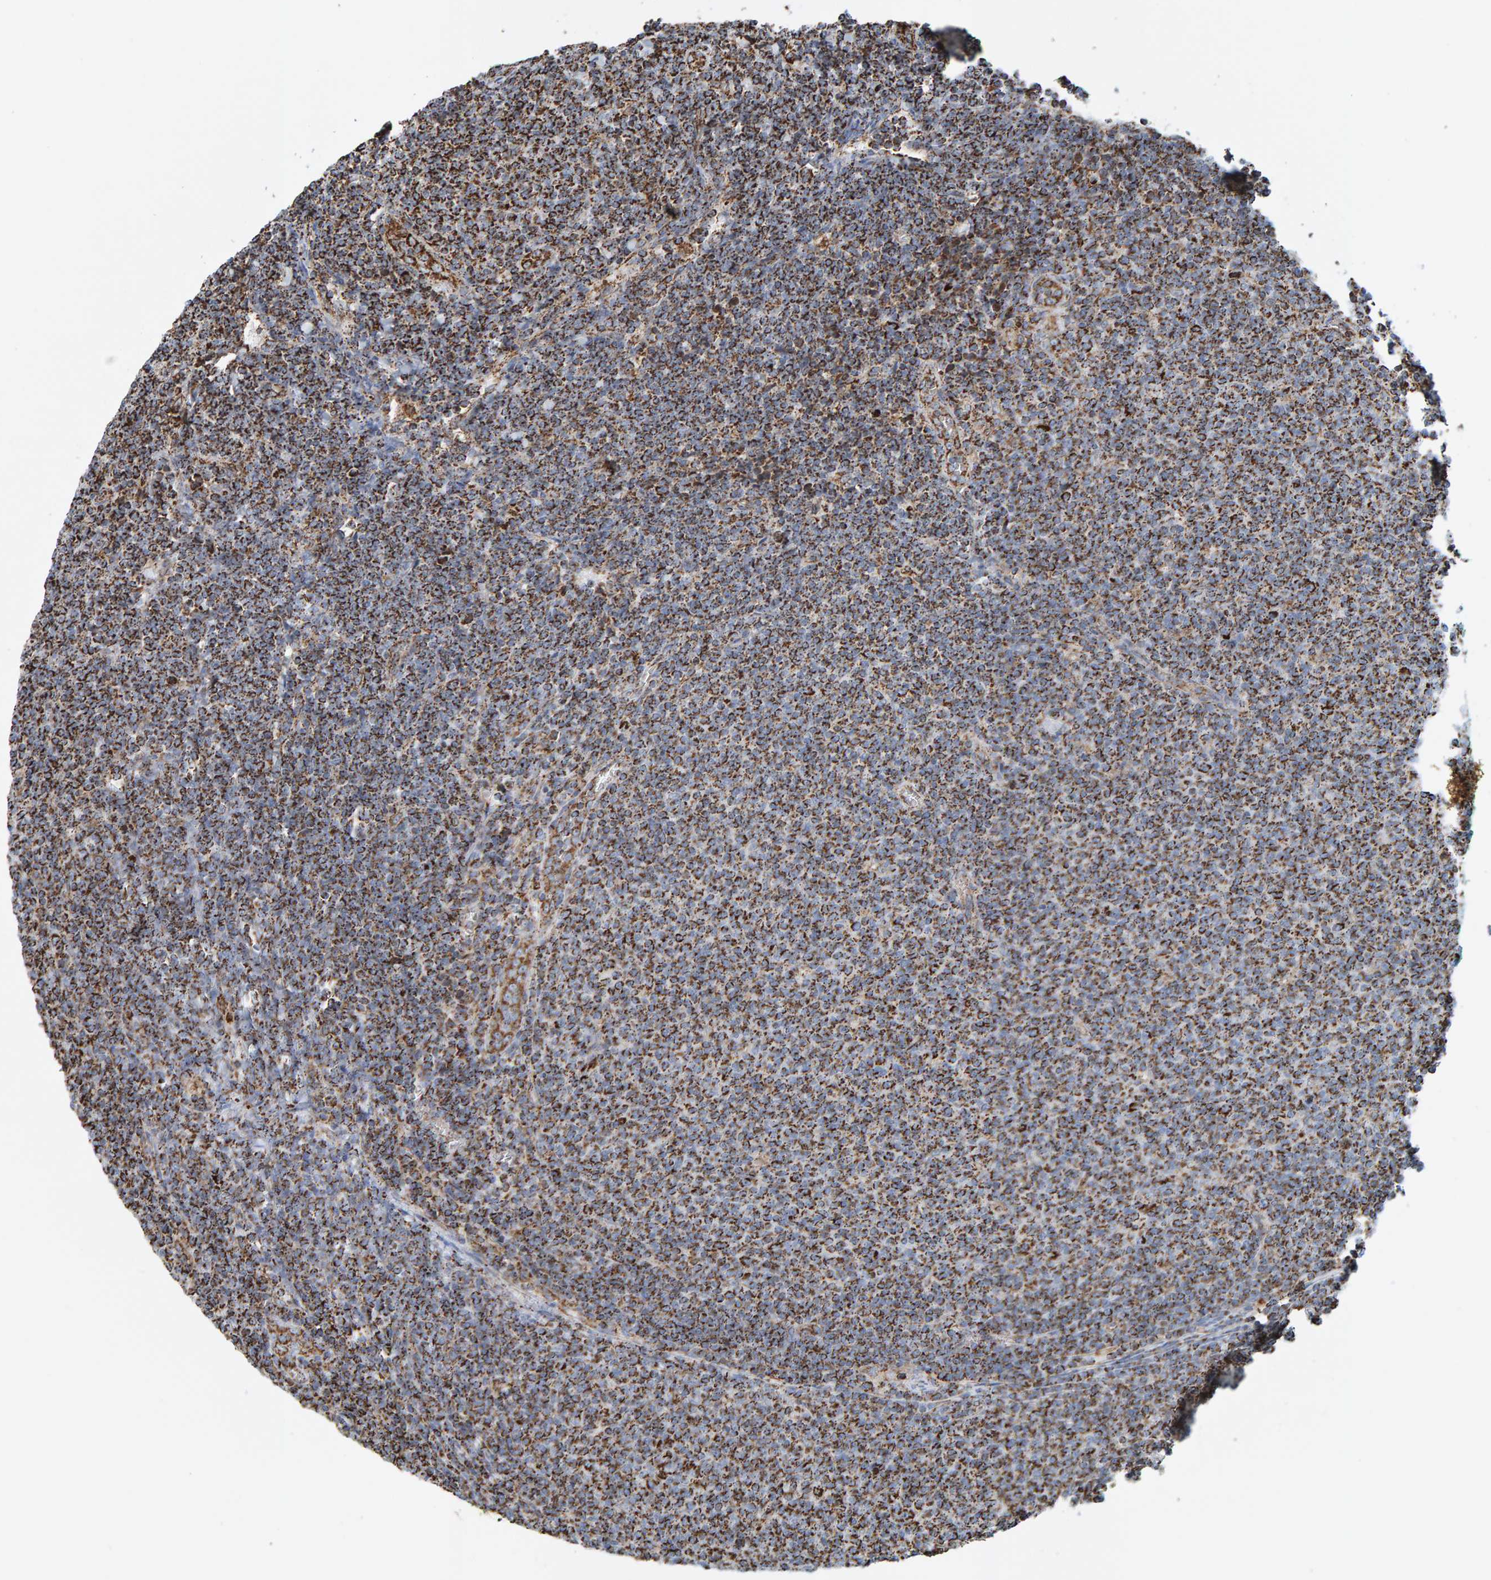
{"staining": {"intensity": "strong", "quantity": "25%-75%", "location": "cytoplasmic/membranous"}, "tissue": "lymphoma", "cell_type": "Tumor cells", "image_type": "cancer", "snomed": [{"axis": "morphology", "description": "Malignant lymphoma, non-Hodgkin's type, Low grade"}, {"axis": "topography", "description": "Lymph node"}], "caption": "Immunohistochemistry micrograph of neoplastic tissue: malignant lymphoma, non-Hodgkin's type (low-grade) stained using immunohistochemistry (IHC) demonstrates high levels of strong protein expression localized specifically in the cytoplasmic/membranous of tumor cells, appearing as a cytoplasmic/membranous brown color.", "gene": "MRPL45", "patient": {"sex": "male", "age": 66}}